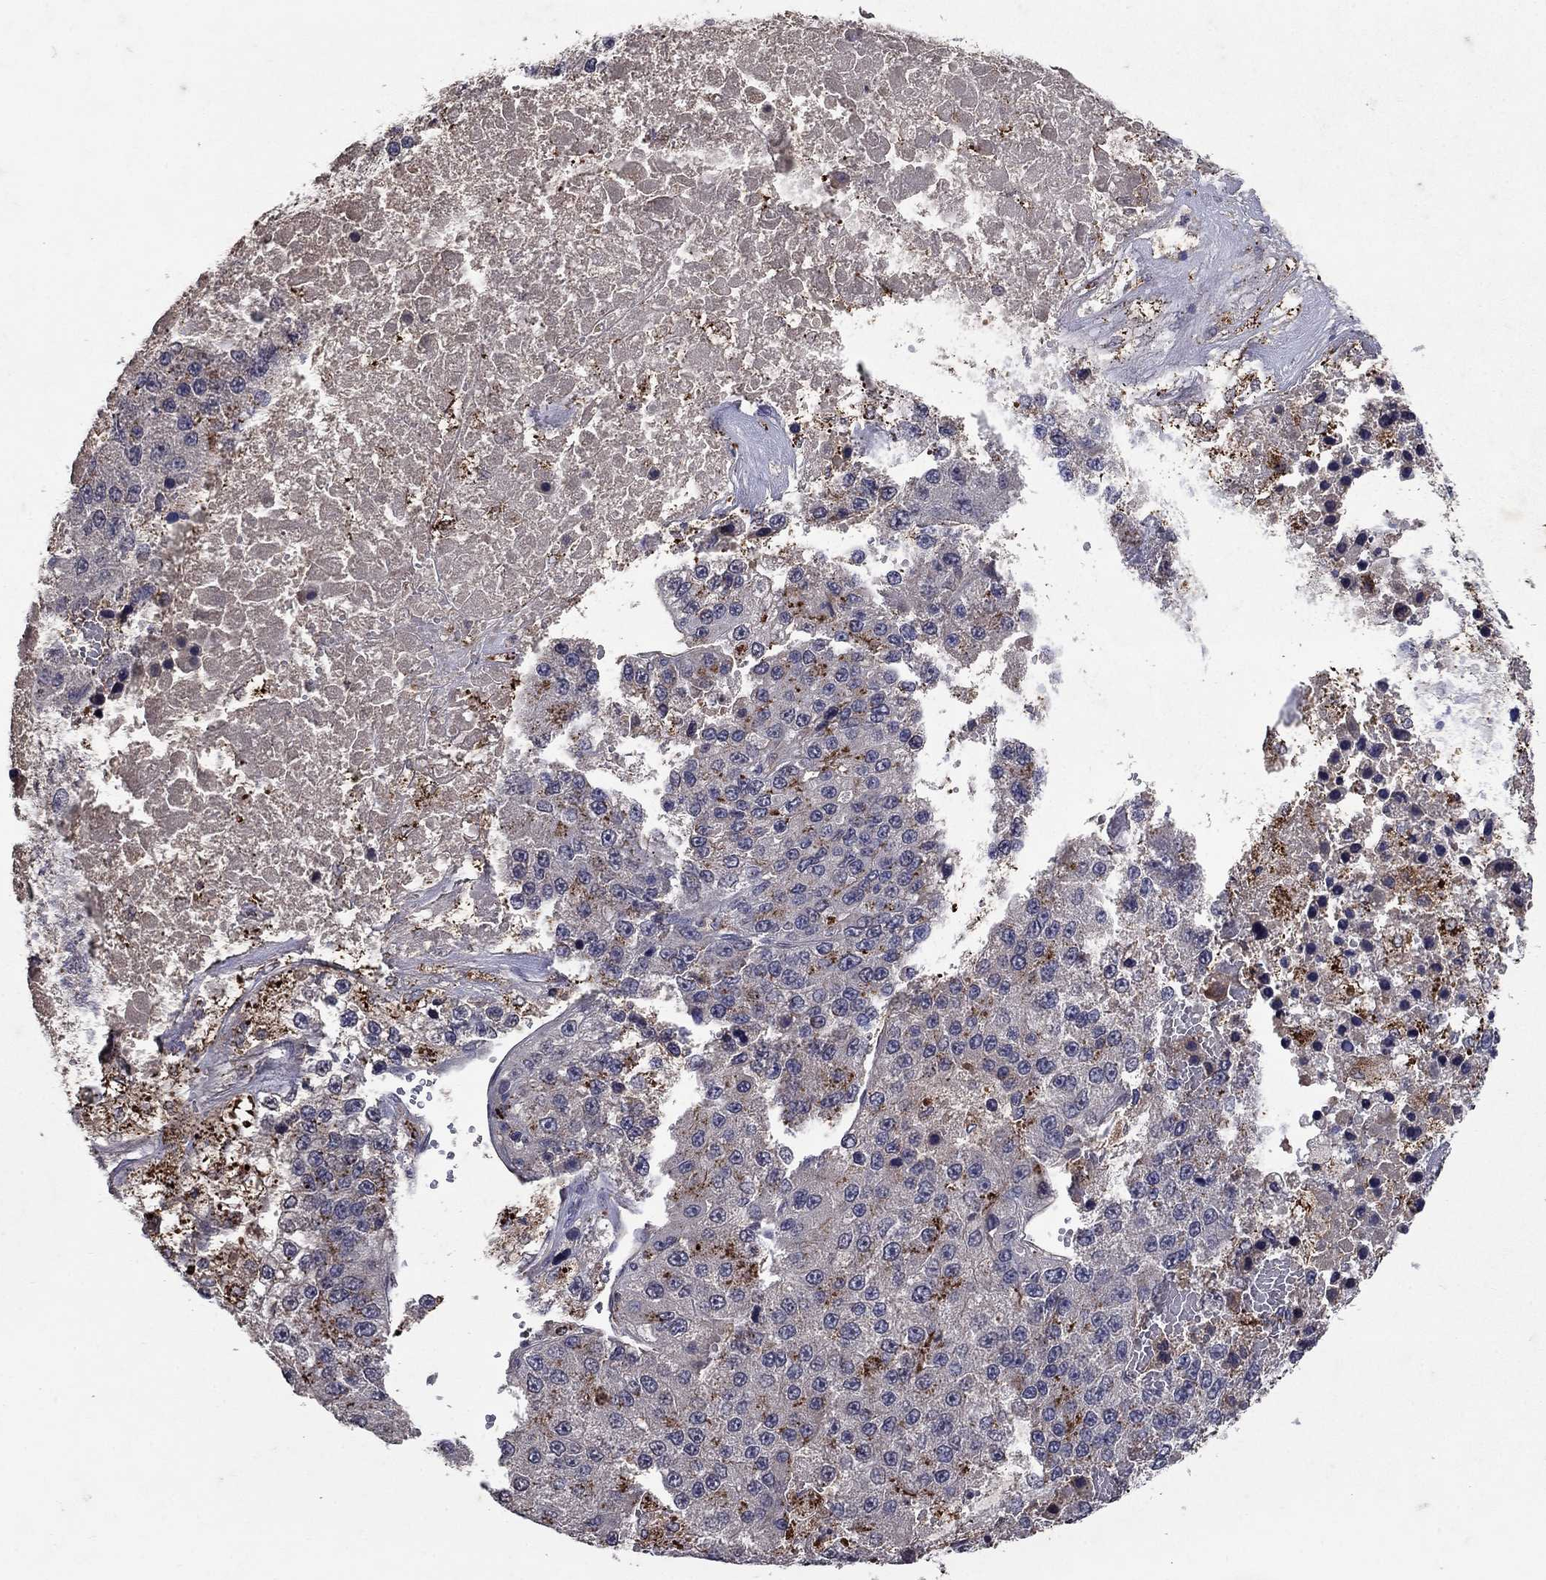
{"staining": {"intensity": "moderate", "quantity": "<25%", "location": "cytoplasmic/membranous"}, "tissue": "liver cancer", "cell_type": "Tumor cells", "image_type": "cancer", "snomed": [{"axis": "morphology", "description": "Carcinoma, Hepatocellular, NOS"}, {"axis": "topography", "description": "Liver"}], "caption": "Protein expression analysis of human liver hepatocellular carcinoma reveals moderate cytoplasmic/membranous positivity in about <25% of tumor cells. (IHC, brightfield microscopy, high magnification).", "gene": "NPC2", "patient": {"sex": "female", "age": 73}}